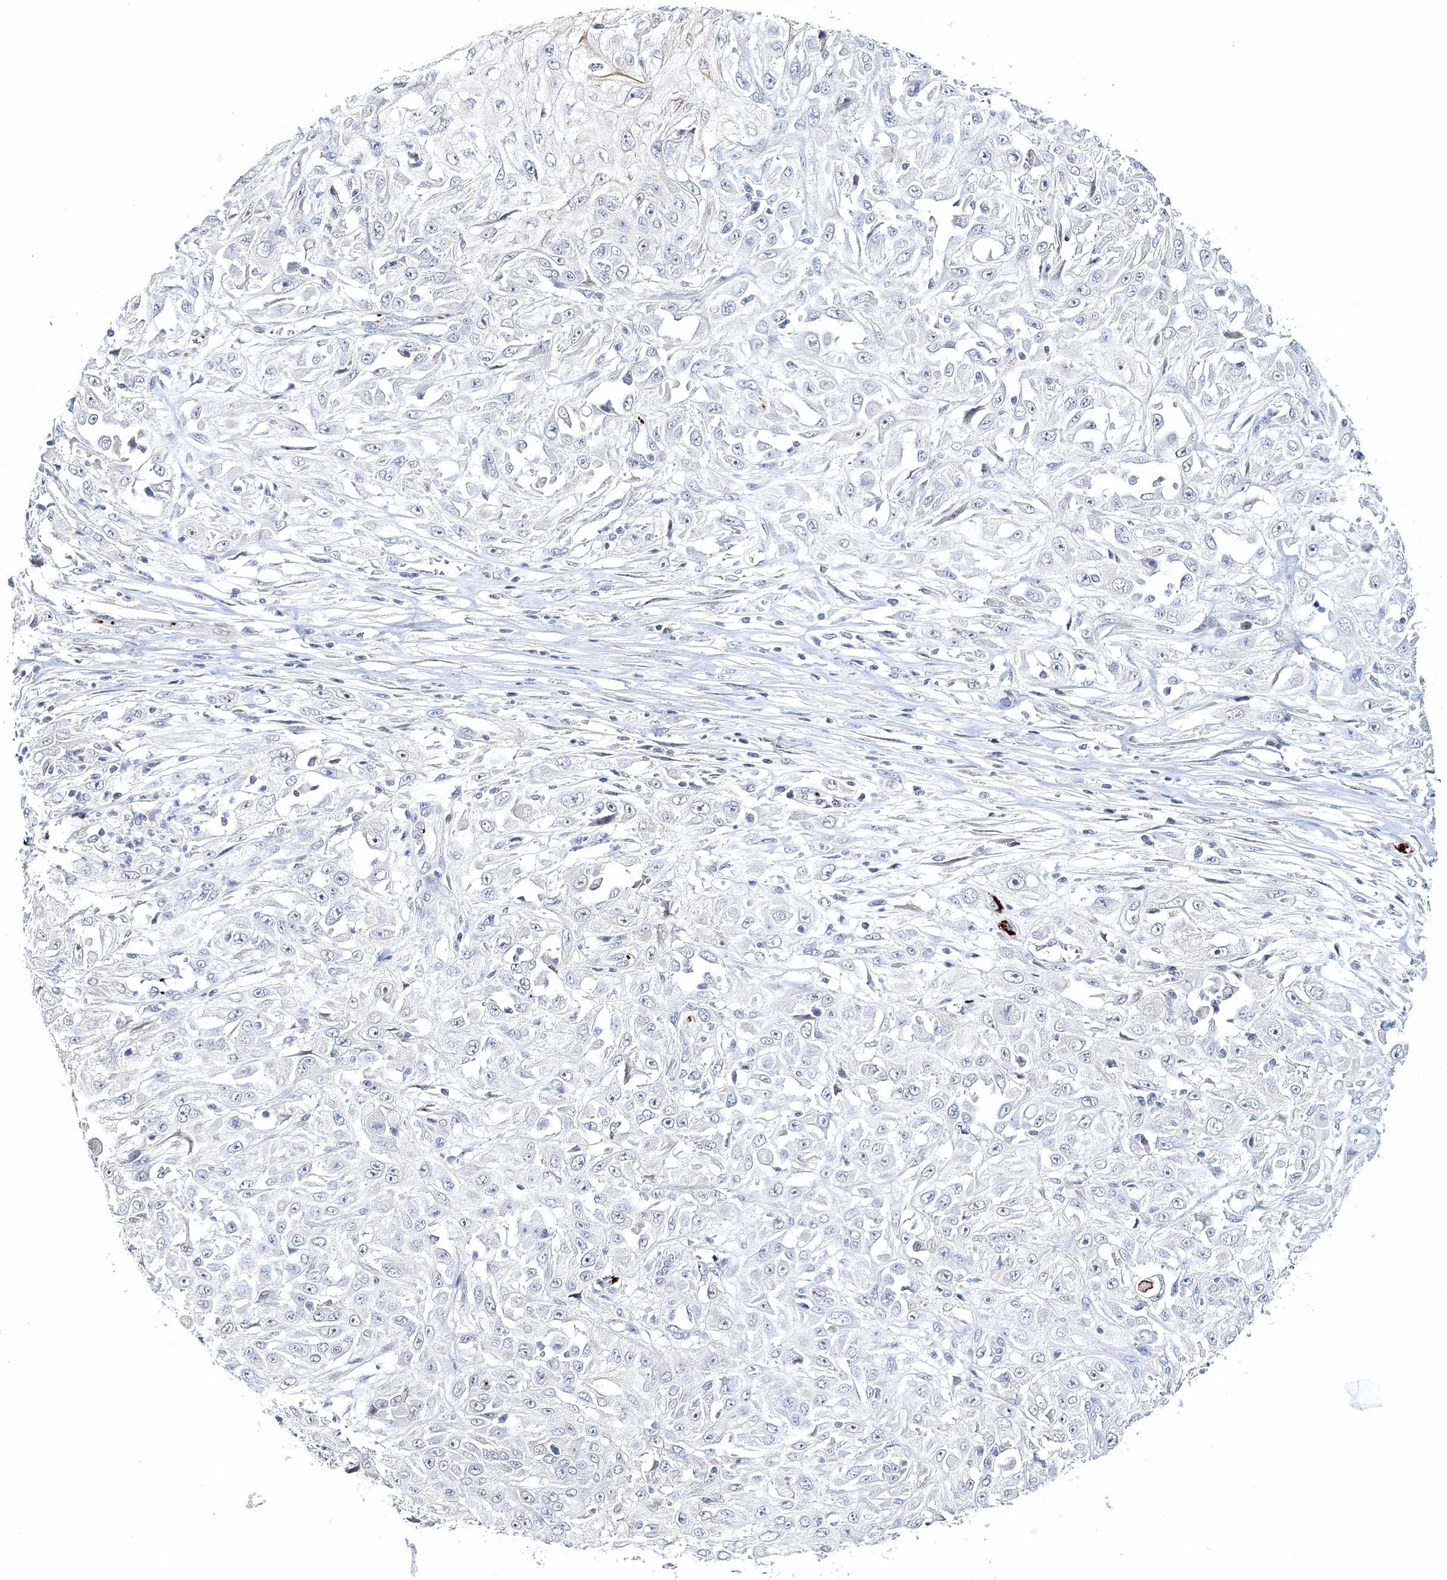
{"staining": {"intensity": "negative", "quantity": "none", "location": "none"}, "tissue": "skin cancer", "cell_type": "Tumor cells", "image_type": "cancer", "snomed": [{"axis": "morphology", "description": "Squamous cell carcinoma, NOS"}, {"axis": "morphology", "description": "Squamous cell carcinoma, metastatic, NOS"}, {"axis": "topography", "description": "Skin"}, {"axis": "topography", "description": "Lymph node"}], "caption": "DAB (3,3'-diaminobenzidine) immunohistochemical staining of skin cancer (squamous cell carcinoma) demonstrates no significant positivity in tumor cells.", "gene": "MYOZ2", "patient": {"sex": "male", "age": 75}}